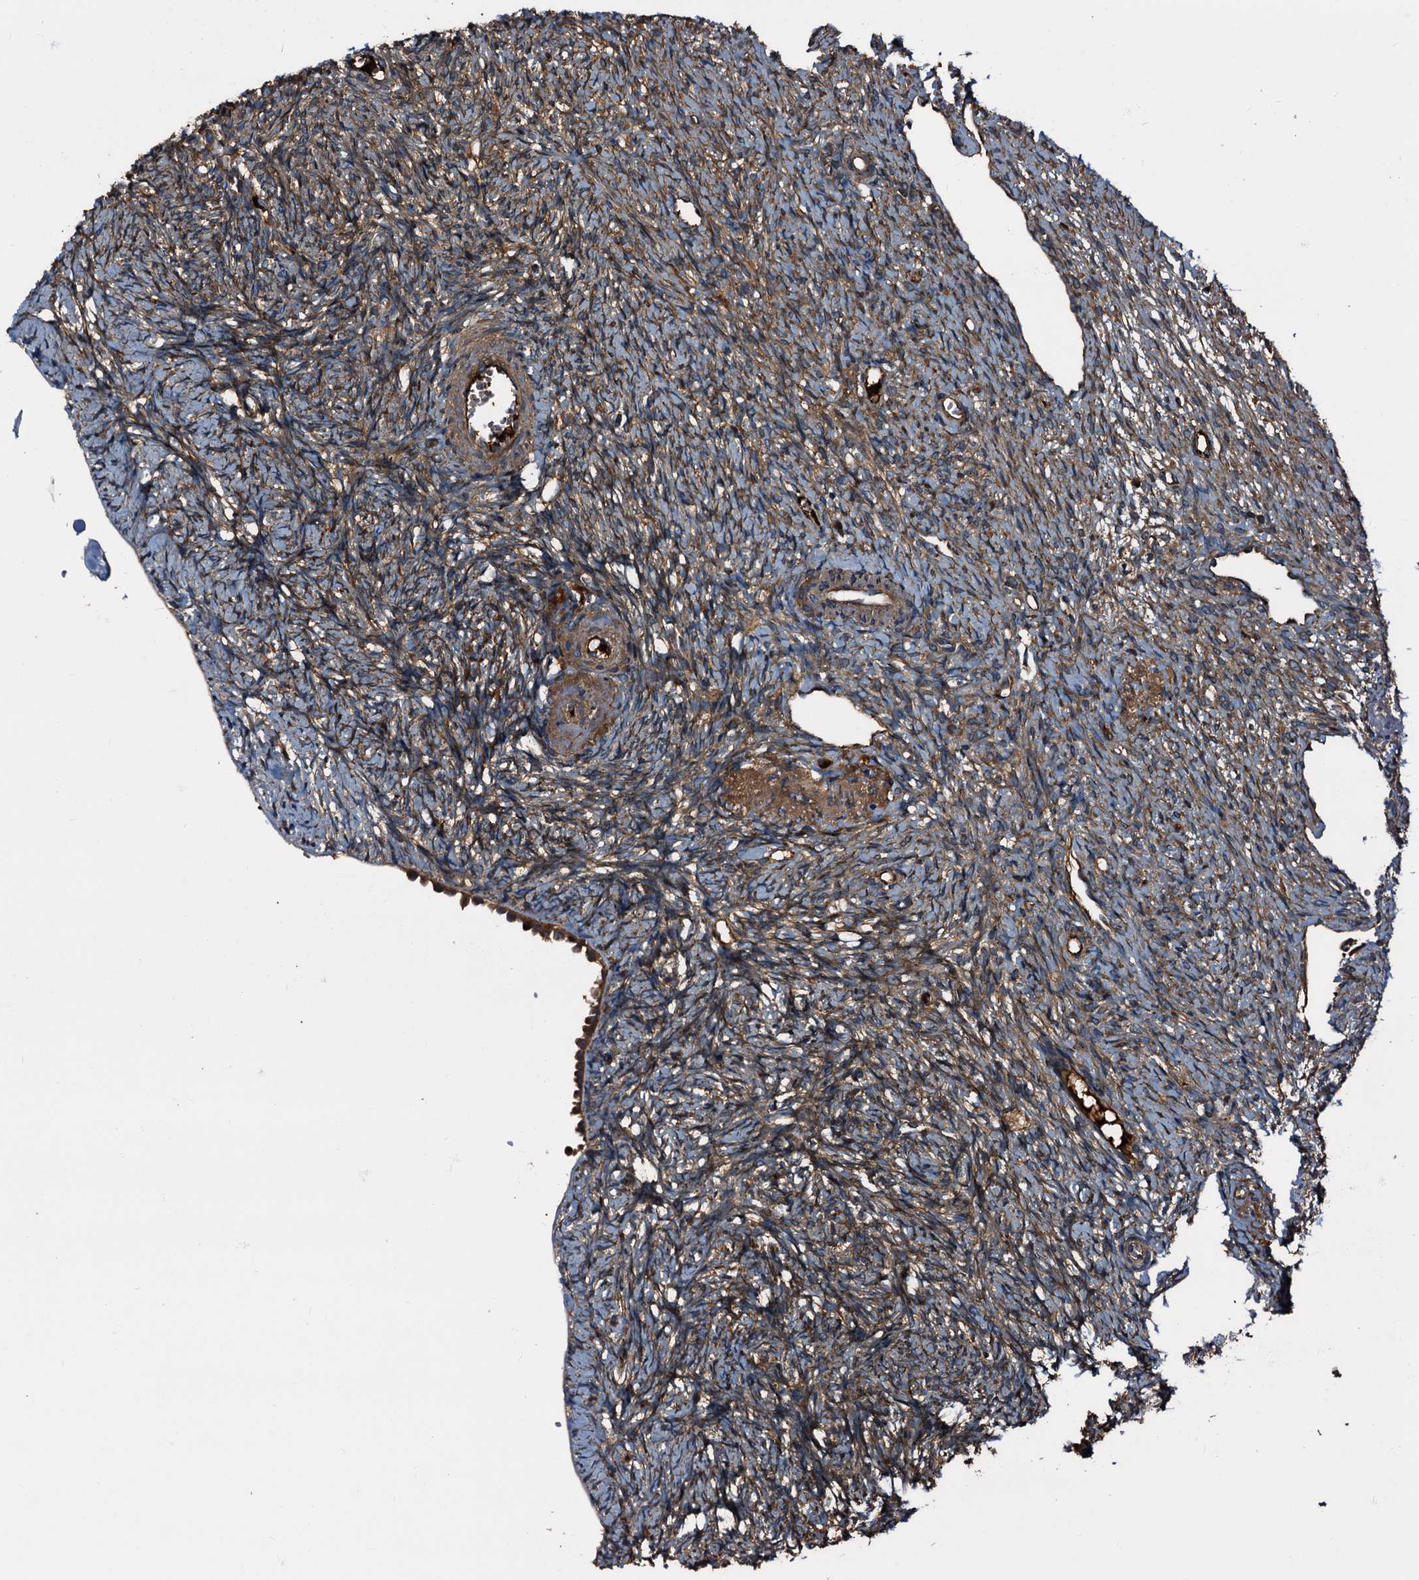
{"staining": {"intensity": "moderate", "quantity": ">75%", "location": "cytoplasmic/membranous"}, "tissue": "ovary", "cell_type": "Ovarian stroma cells", "image_type": "normal", "snomed": [{"axis": "morphology", "description": "Normal tissue, NOS"}, {"axis": "topography", "description": "Ovary"}], "caption": "Protein staining by immunohistochemistry shows moderate cytoplasmic/membranous staining in approximately >75% of ovarian stroma cells in normal ovary.", "gene": "PEX5", "patient": {"sex": "female", "age": 51}}